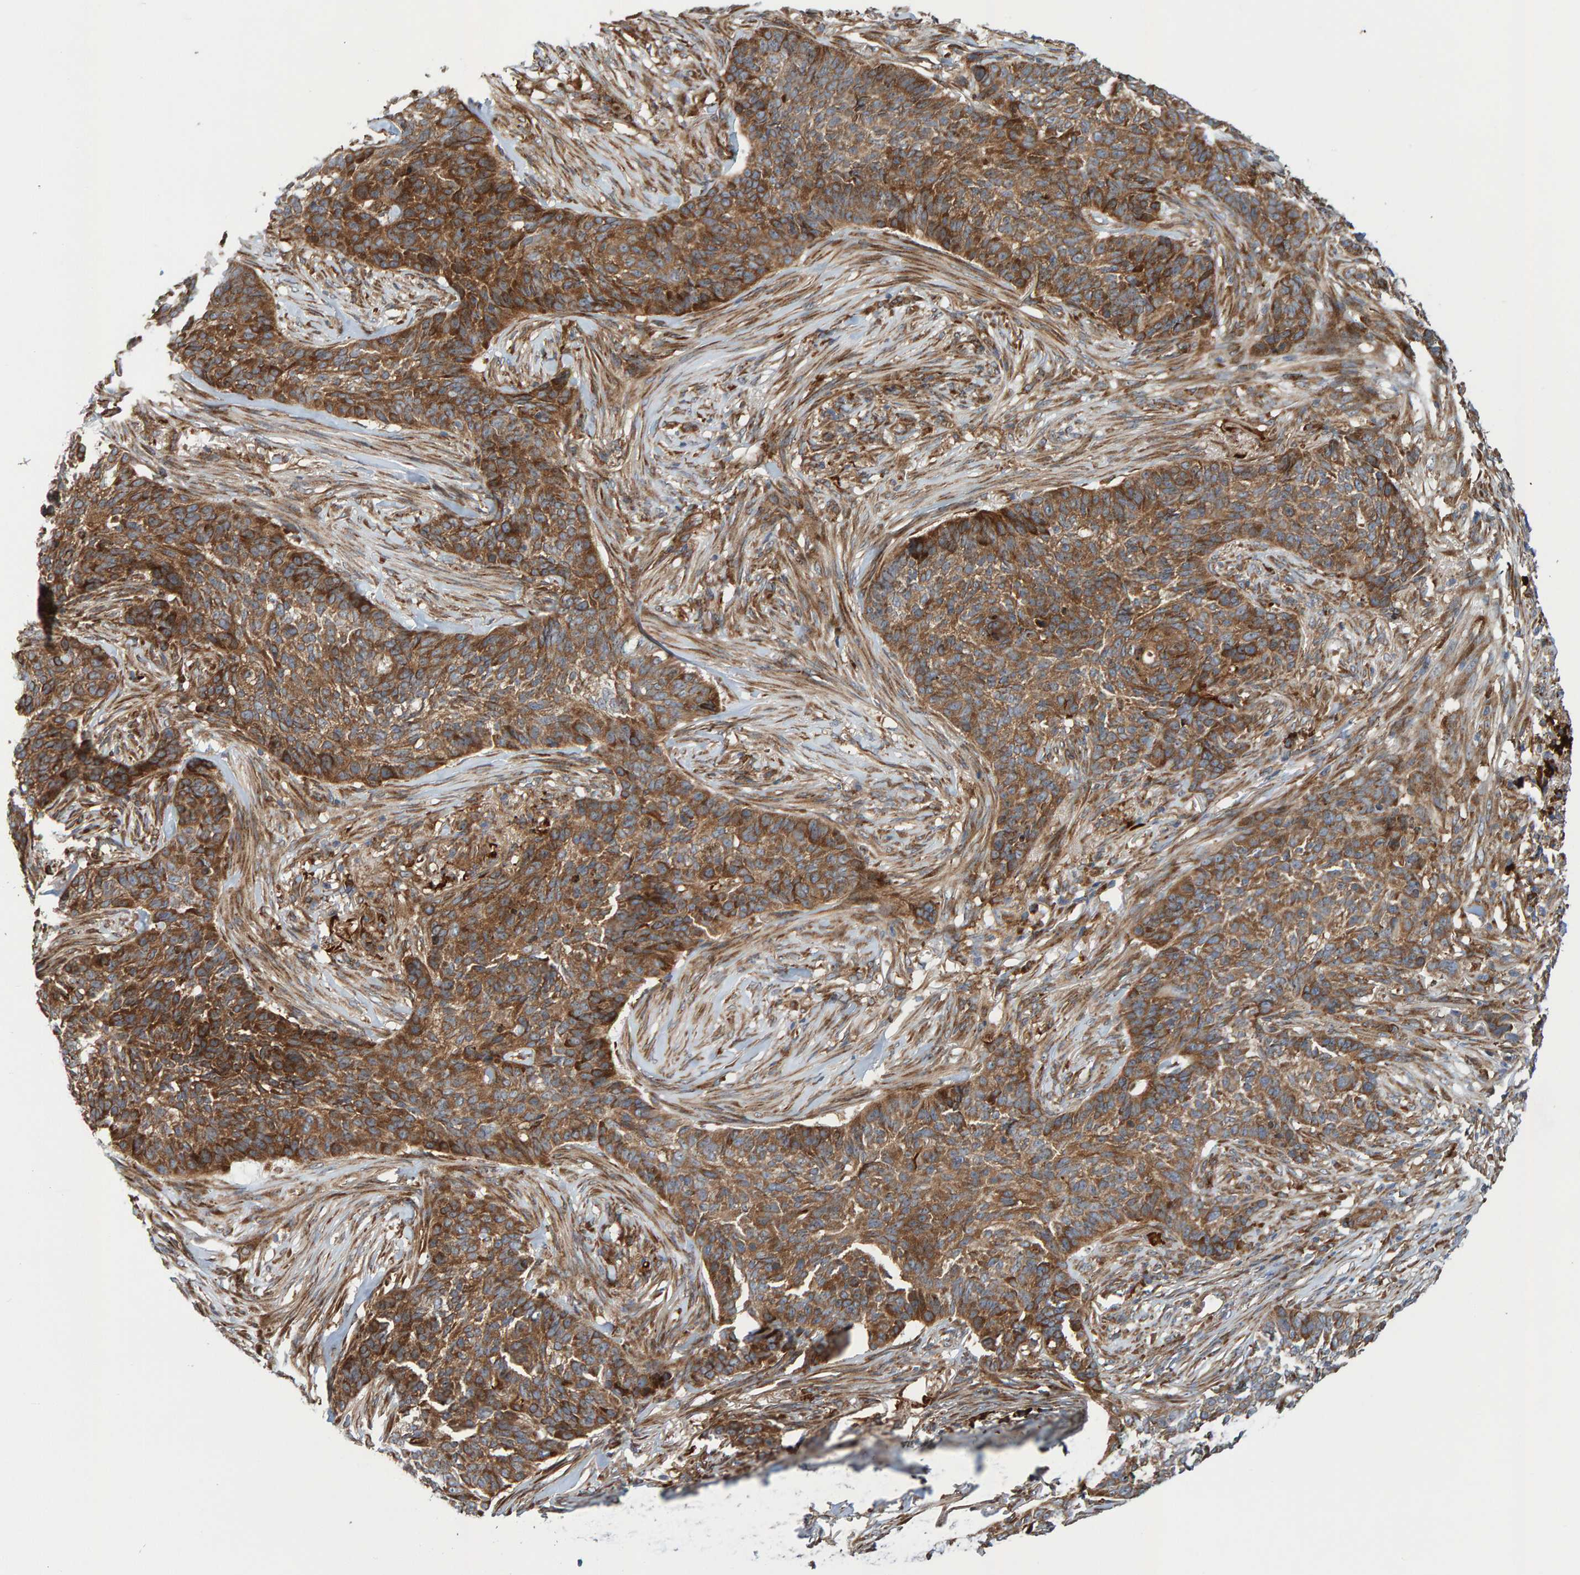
{"staining": {"intensity": "moderate", "quantity": ">75%", "location": "cytoplasmic/membranous"}, "tissue": "skin cancer", "cell_type": "Tumor cells", "image_type": "cancer", "snomed": [{"axis": "morphology", "description": "Basal cell carcinoma"}, {"axis": "topography", "description": "Skin"}], "caption": "High-power microscopy captured an immunohistochemistry image of skin basal cell carcinoma, revealing moderate cytoplasmic/membranous staining in about >75% of tumor cells.", "gene": "KIAA0753", "patient": {"sex": "male", "age": 85}}